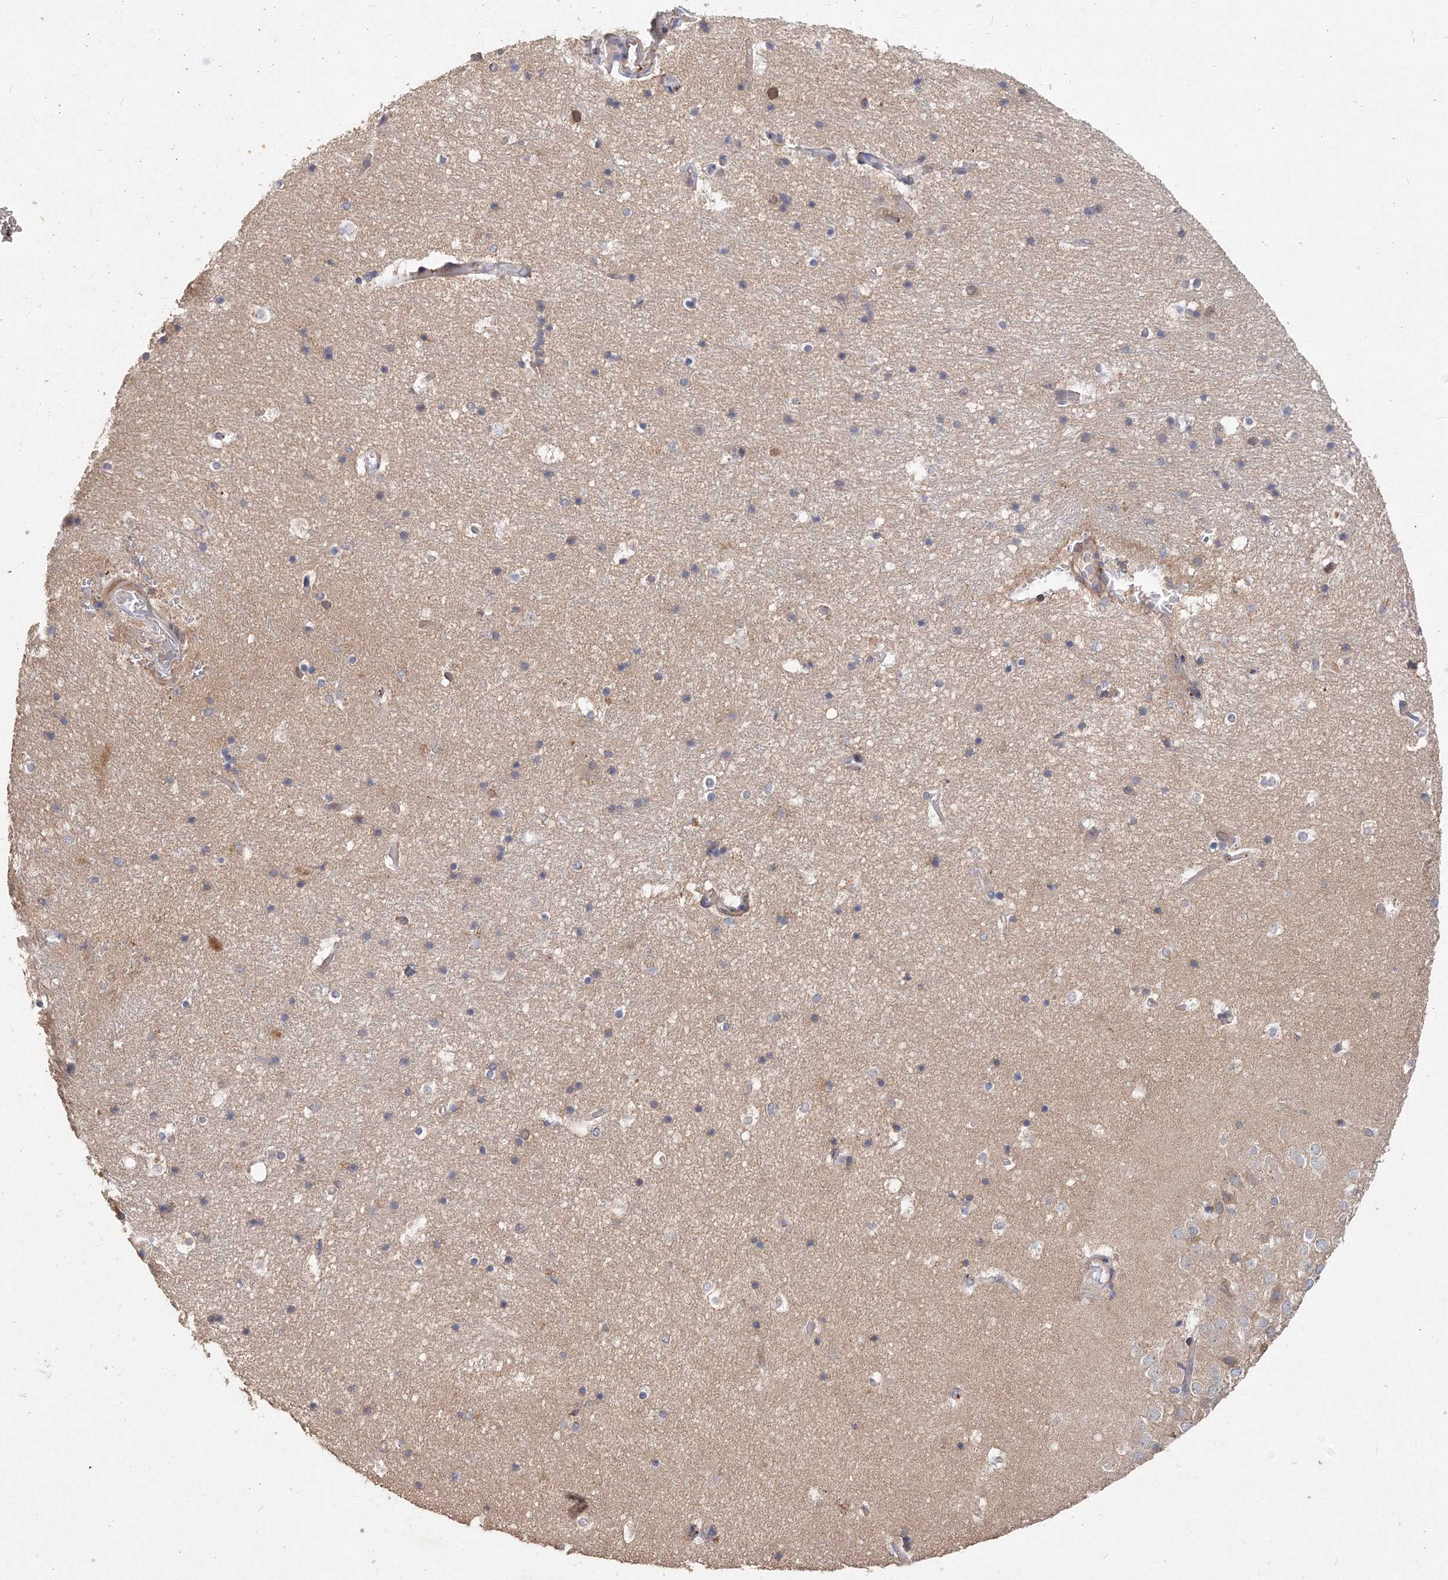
{"staining": {"intensity": "negative", "quantity": "none", "location": "none"}, "tissue": "hippocampus", "cell_type": "Glial cells", "image_type": "normal", "snomed": [{"axis": "morphology", "description": "Normal tissue, NOS"}, {"axis": "topography", "description": "Hippocampus"}], "caption": "IHC image of unremarkable hippocampus: hippocampus stained with DAB reveals no significant protein staining in glial cells.", "gene": "GRINA", "patient": {"sex": "female", "age": 52}}